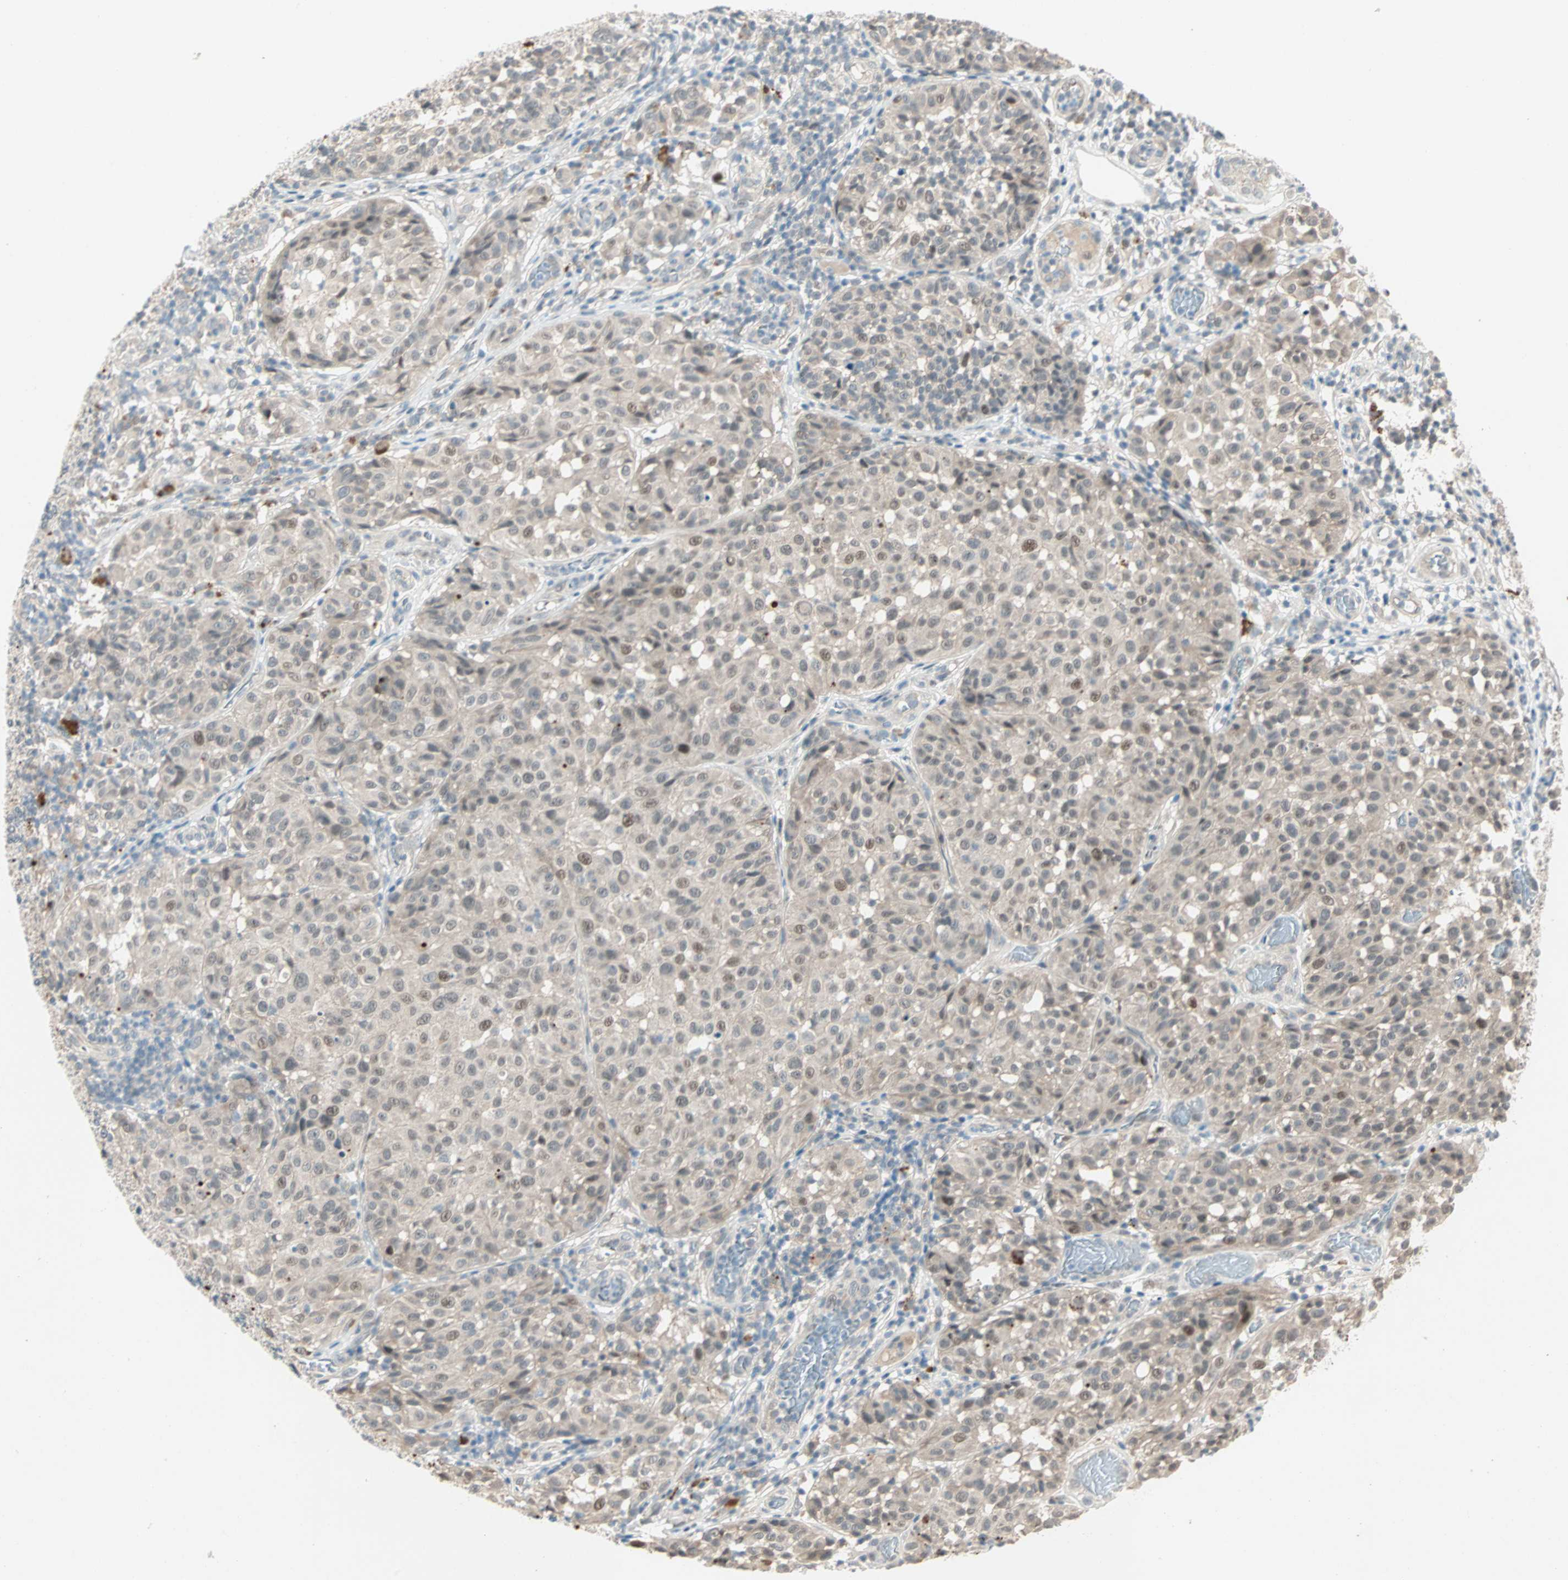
{"staining": {"intensity": "weak", "quantity": "25%-75%", "location": "cytoplasmic/membranous,nuclear"}, "tissue": "melanoma", "cell_type": "Tumor cells", "image_type": "cancer", "snomed": [{"axis": "morphology", "description": "Malignant melanoma, NOS"}, {"axis": "topography", "description": "Skin"}], "caption": "Brown immunohistochemical staining in human malignant melanoma shows weak cytoplasmic/membranous and nuclear staining in approximately 25%-75% of tumor cells.", "gene": "RTL6", "patient": {"sex": "female", "age": 46}}